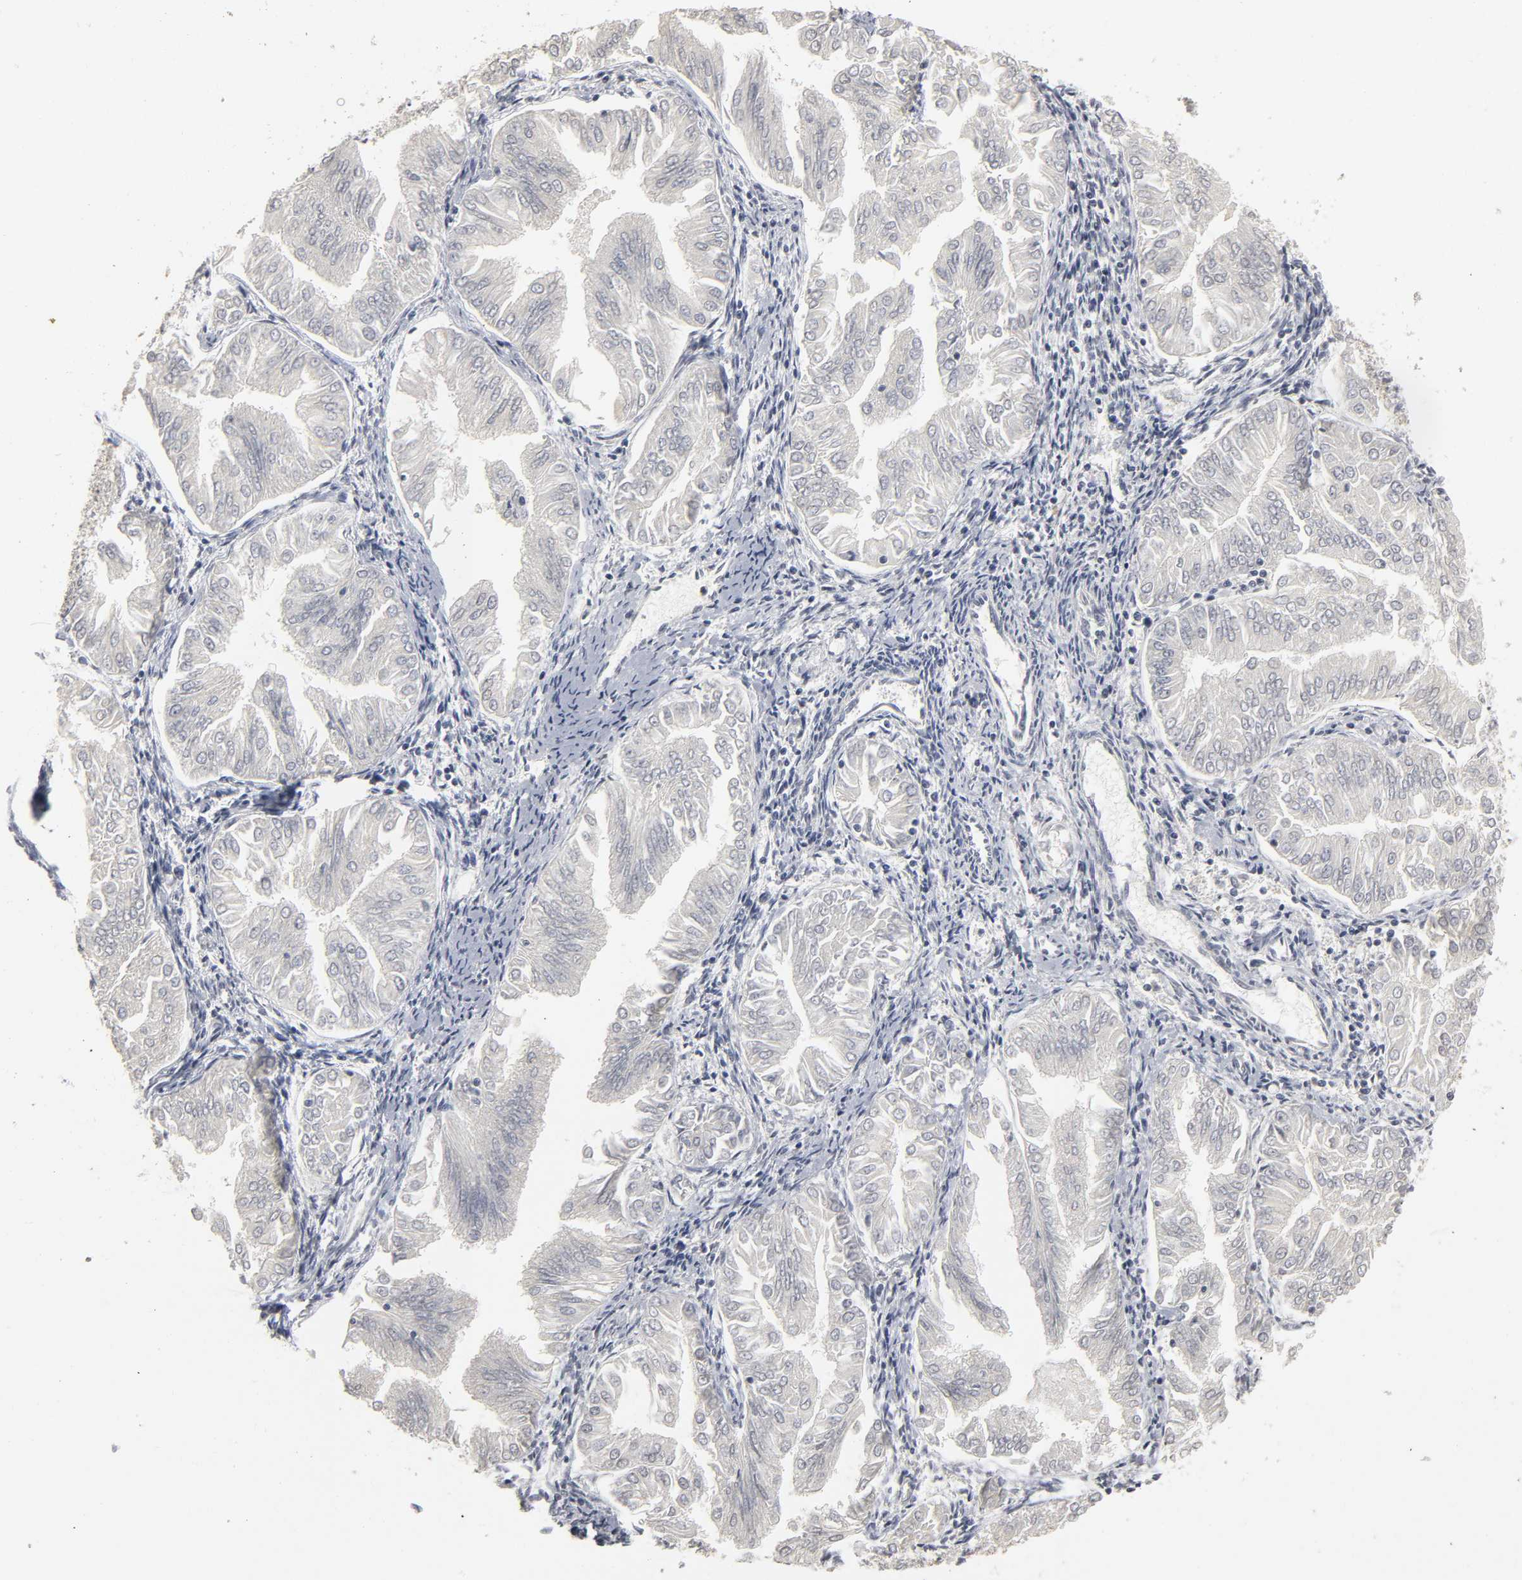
{"staining": {"intensity": "negative", "quantity": "none", "location": "none"}, "tissue": "endometrial cancer", "cell_type": "Tumor cells", "image_type": "cancer", "snomed": [{"axis": "morphology", "description": "Adenocarcinoma, NOS"}, {"axis": "topography", "description": "Endometrium"}], "caption": "This is an immunohistochemistry (IHC) histopathology image of endometrial adenocarcinoma. There is no staining in tumor cells.", "gene": "TCAP", "patient": {"sex": "female", "age": 53}}